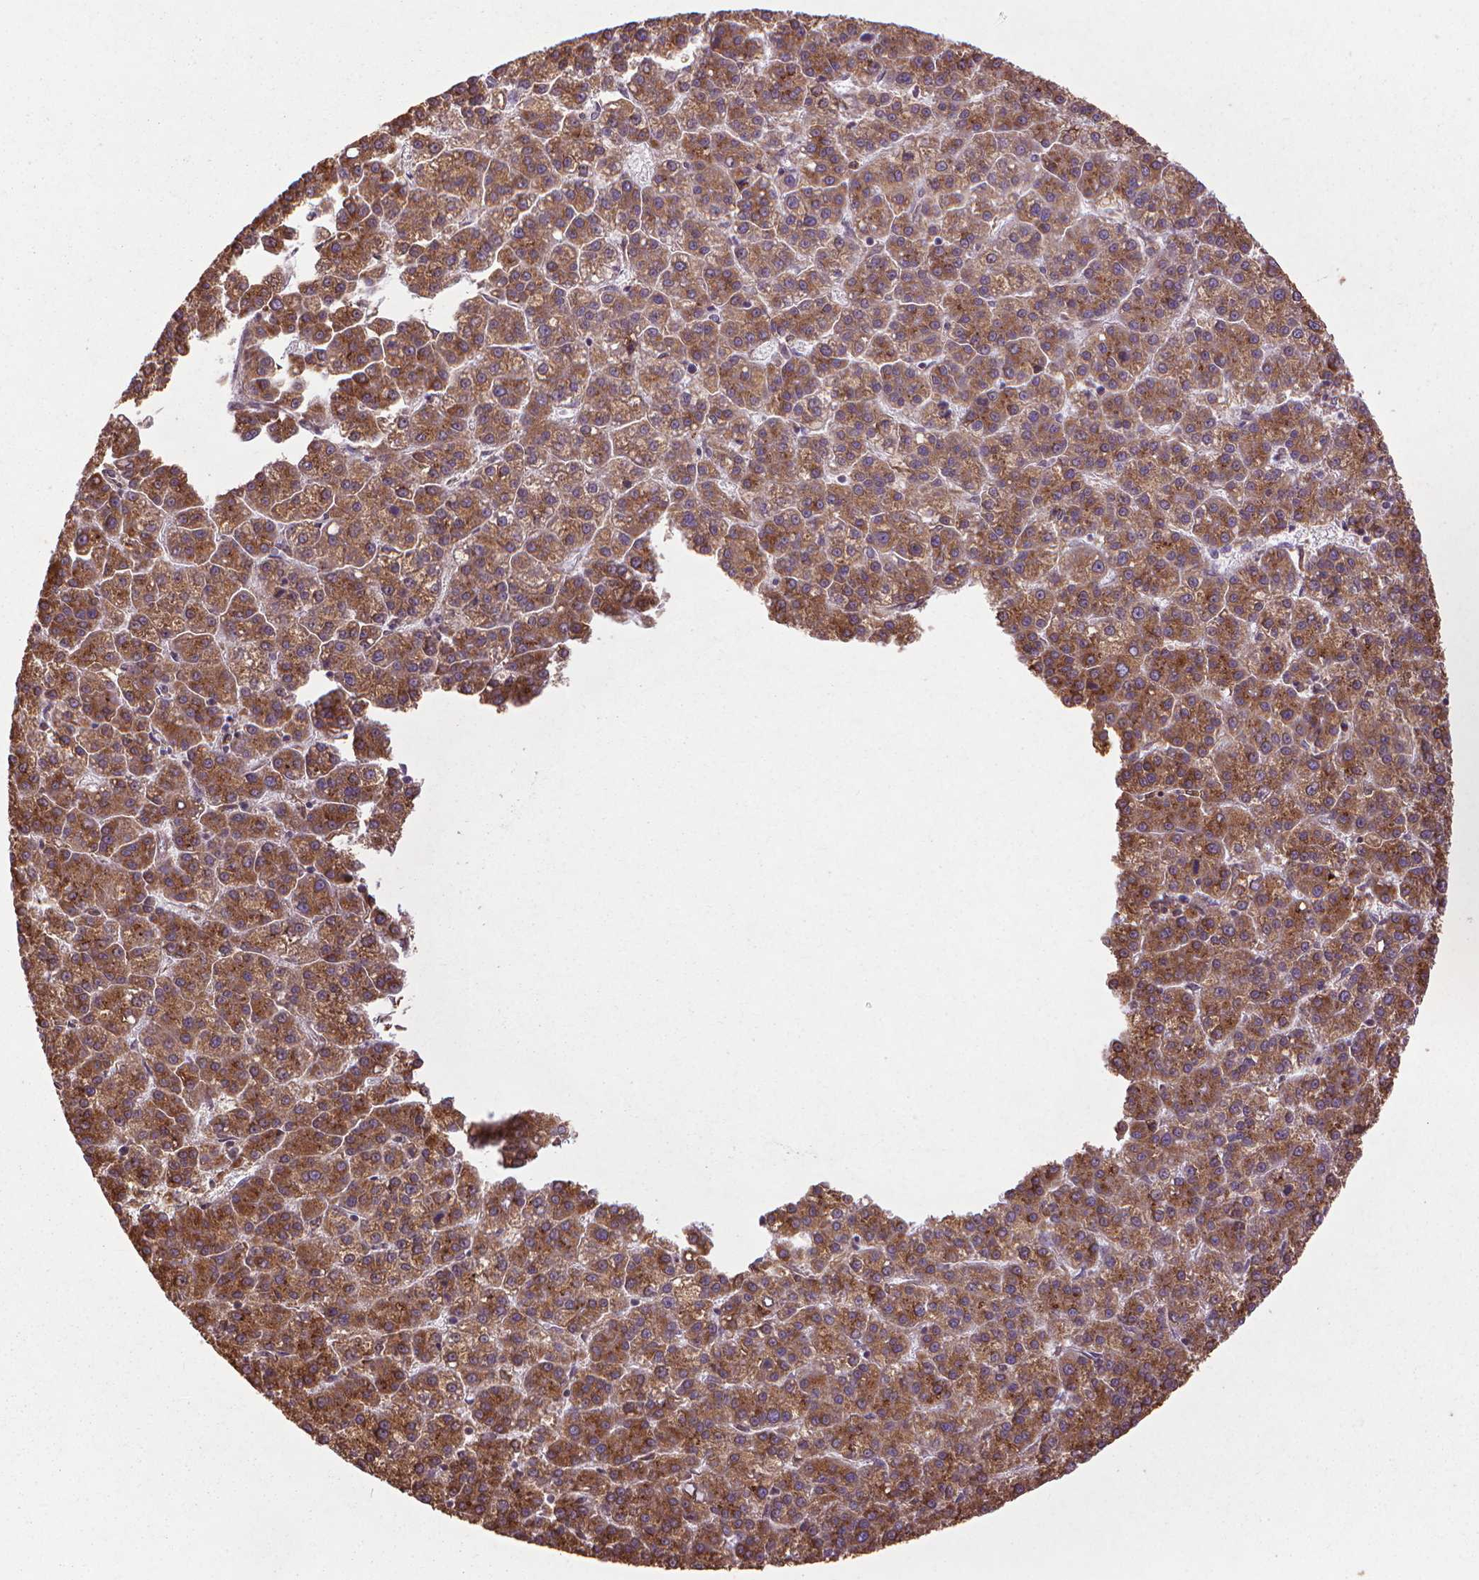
{"staining": {"intensity": "moderate", "quantity": ">75%", "location": "cytoplasmic/membranous"}, "tissue": "liver cancer", "cell_type": "Tumor cells", "image_type": "cancer", "snomed": [{"axis": "morphology", "description": "Carcinoma, Hepatocellular, NOS"}, {"axis": "topography", "description": "Liver"}], "caption": "This is a micrograph of IHC staining of hepatocellular carcinoma (liver), which shows moderate positivity in the cytoplasmic/membranous of tumor cells.", "gene": "GAS1", "patient": {"sex": "female", "age": 58}}